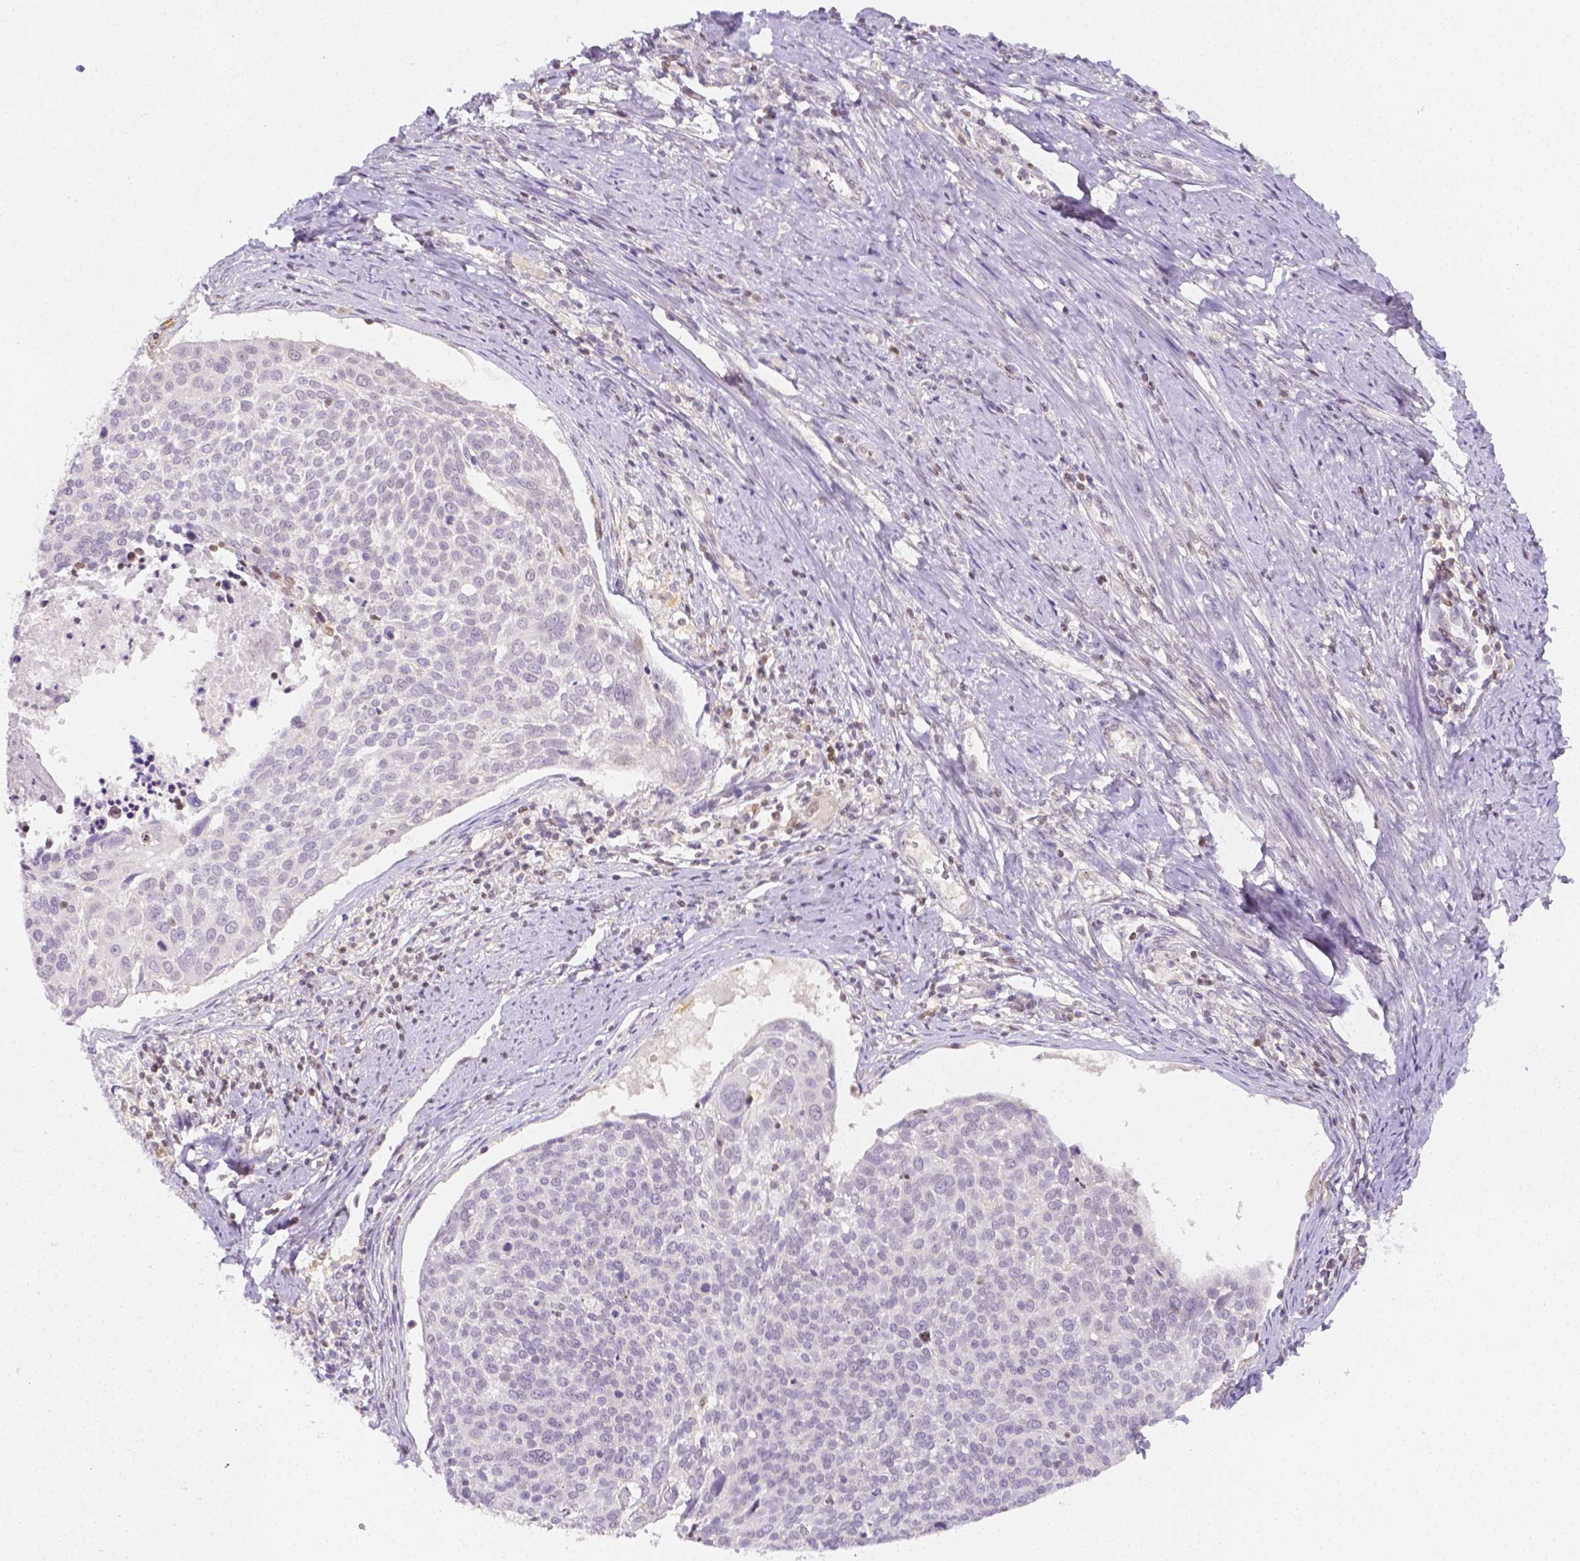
{"staining": {"intensity": "negative", "quantity": "none", "location": "none"}, "tissue": "cervical cancer", "cell_type": "Tumor cells", "image_type": "cancer", "snomed": [{"axis": "morphology", "description": "Squamous cell carcinoma, NOS"}, {"axis": "topography", "description": "Cervix"}], "caption": "High magnification brightfield microscopy of cervical squamous cell carcinoma stained with DAB (brown) and counterstained with hematoxylin (blue): tumor cells show no significant expression.", "gene": "SGTB", "patient": {"sex": "female", "age": 39}}